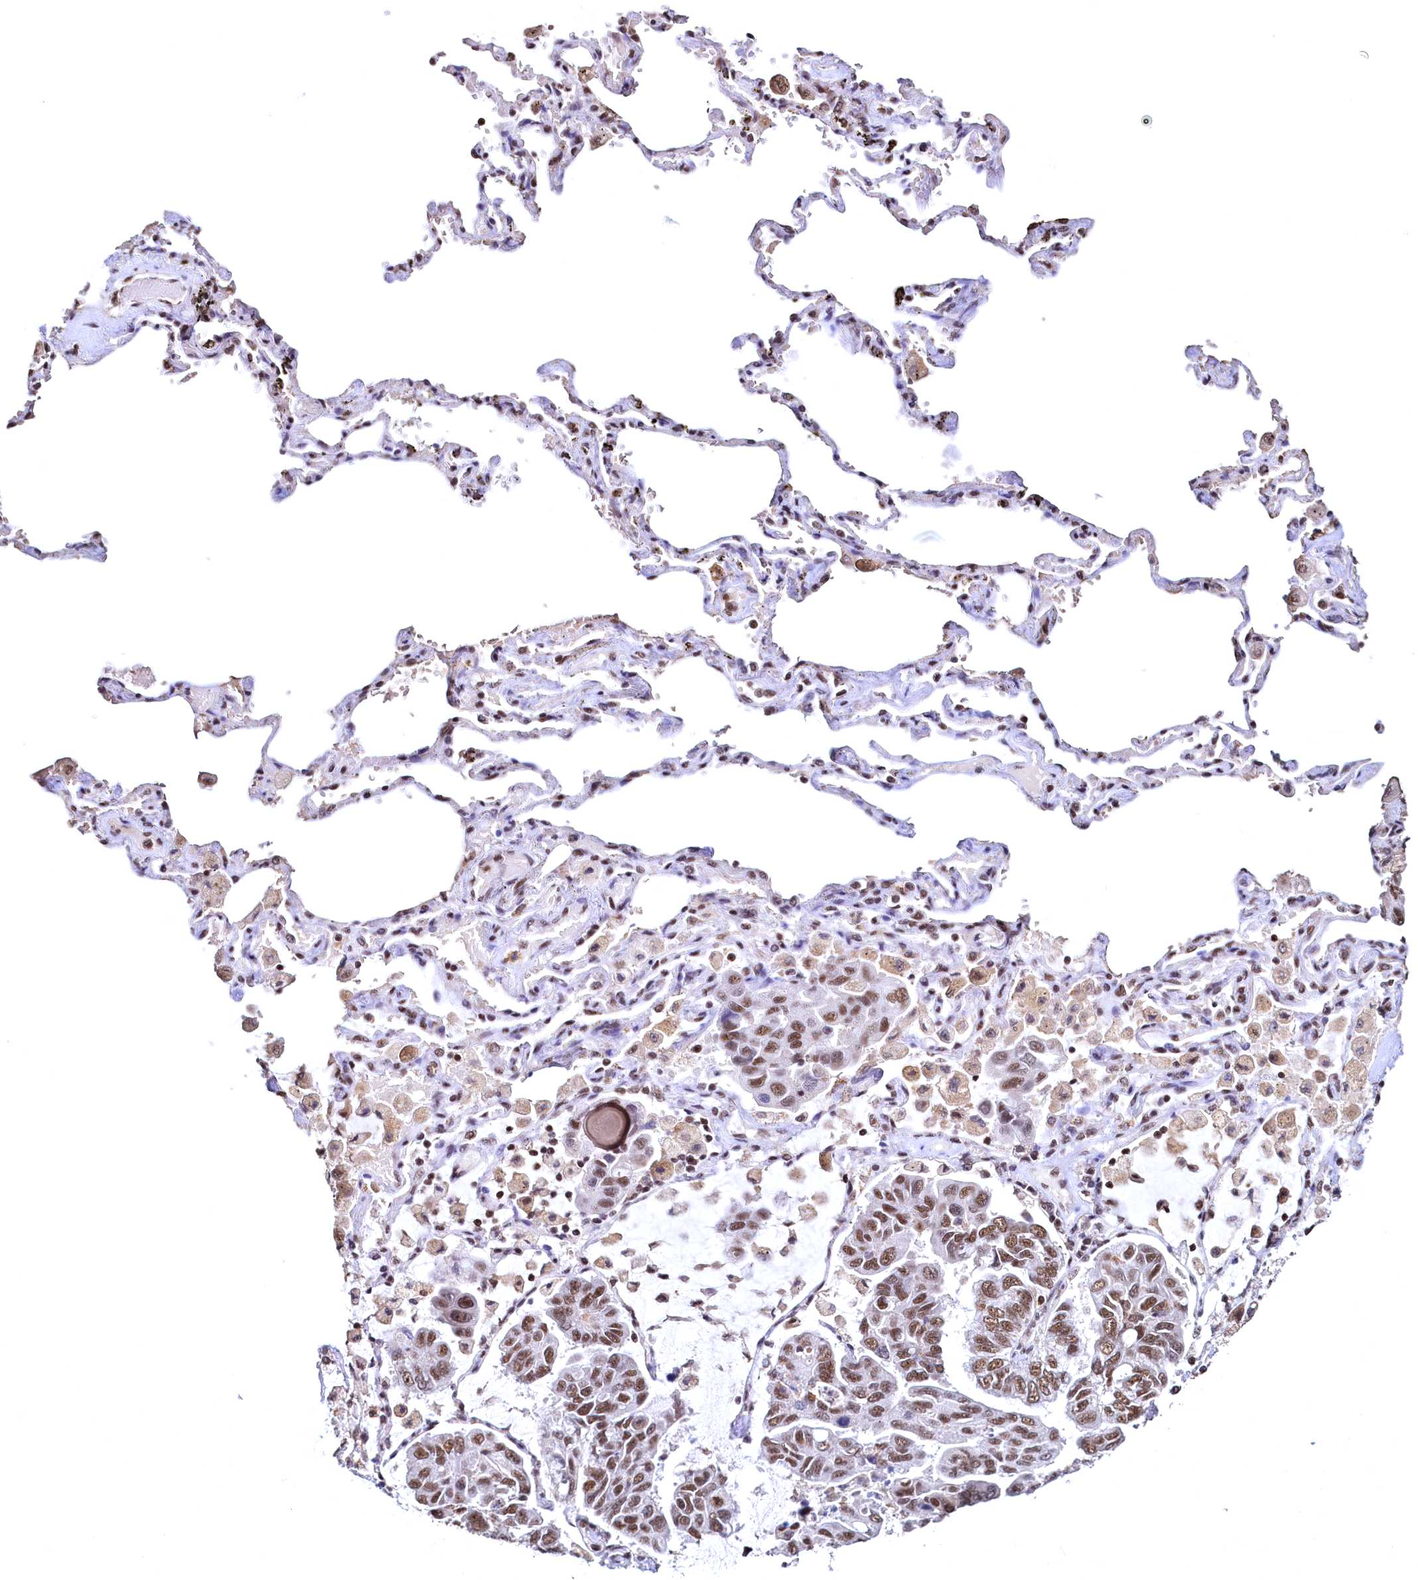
{"staining": {"intensity": "moderate", "quantity": ">75%", "location": "nuclear"}, "tissue": "lung cancer", "cell_type": "Tumor cells", "image_type": "cancer", "snomed": [{"axis": "morphology", "description": "Adenocarcinoma, NOS"}, {"axis": "topography", "description": "Lung"}], "caption": "High-power microscopy captured an immunohistochemistry (IHC) histopathology image of lung cancer (adenocarcinoma), revealing moderate nuclear positivity in approximately >75% of tumor cells.", "gene": "RSRC2", "patient": {"sex": "male", "age": 64}}